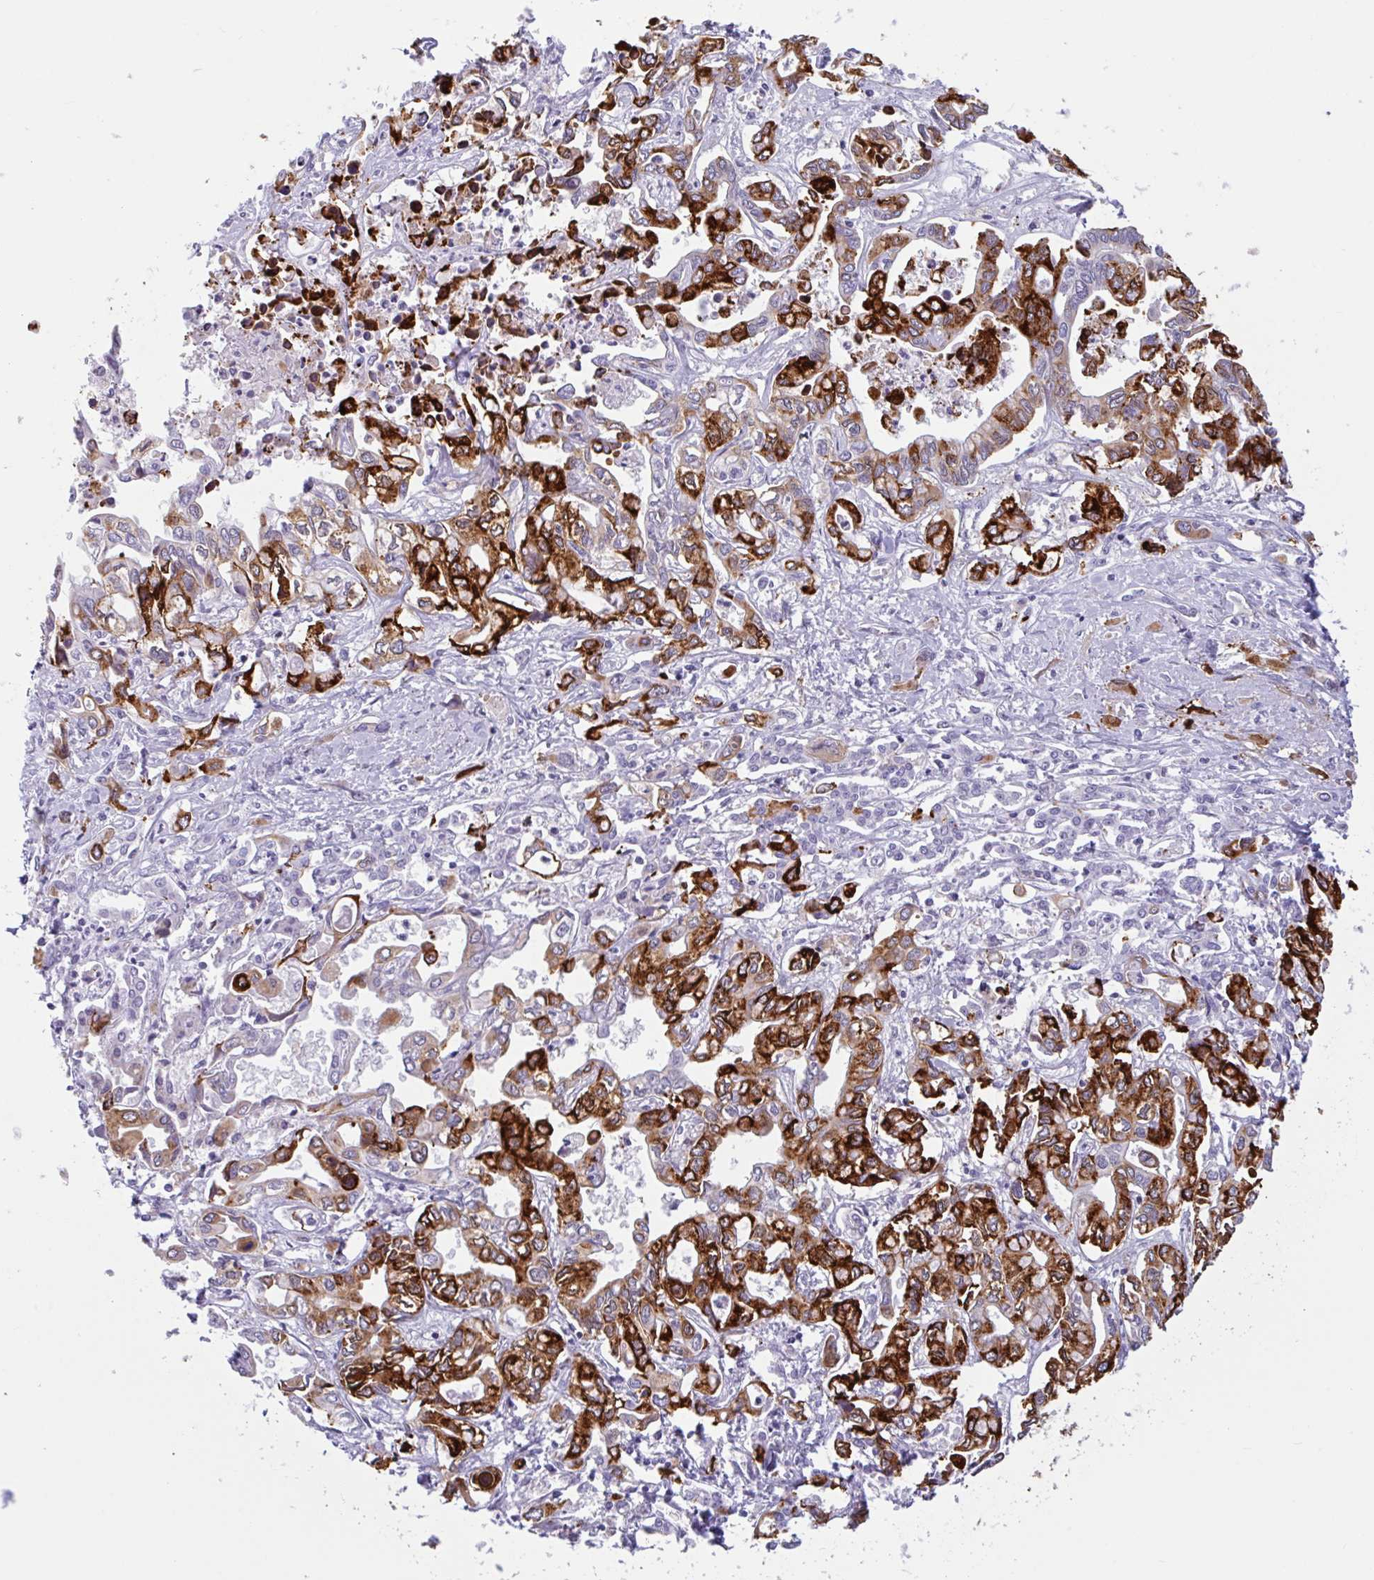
{"staining": {"intensity": "strong", "quantity": ">75%", "location": "cytoplasmic/membranous"}, "tissue": "liver cancer", "cell_type": "Tumor cells", "image_type": "cancer", "snomed": [{"axis": "morphology", "description": "Cholangiocarcinoma"}, {"axis": "topography", "description": "Liver"}], "caption": "A photomicrograph of cholangiocarcinoma (liver) stained for a protein displays strong cytoplasmic/membranous brown staining in tumor cells.", "gene": "CTSE", "patient": {"sex": "female", "age": 64}}